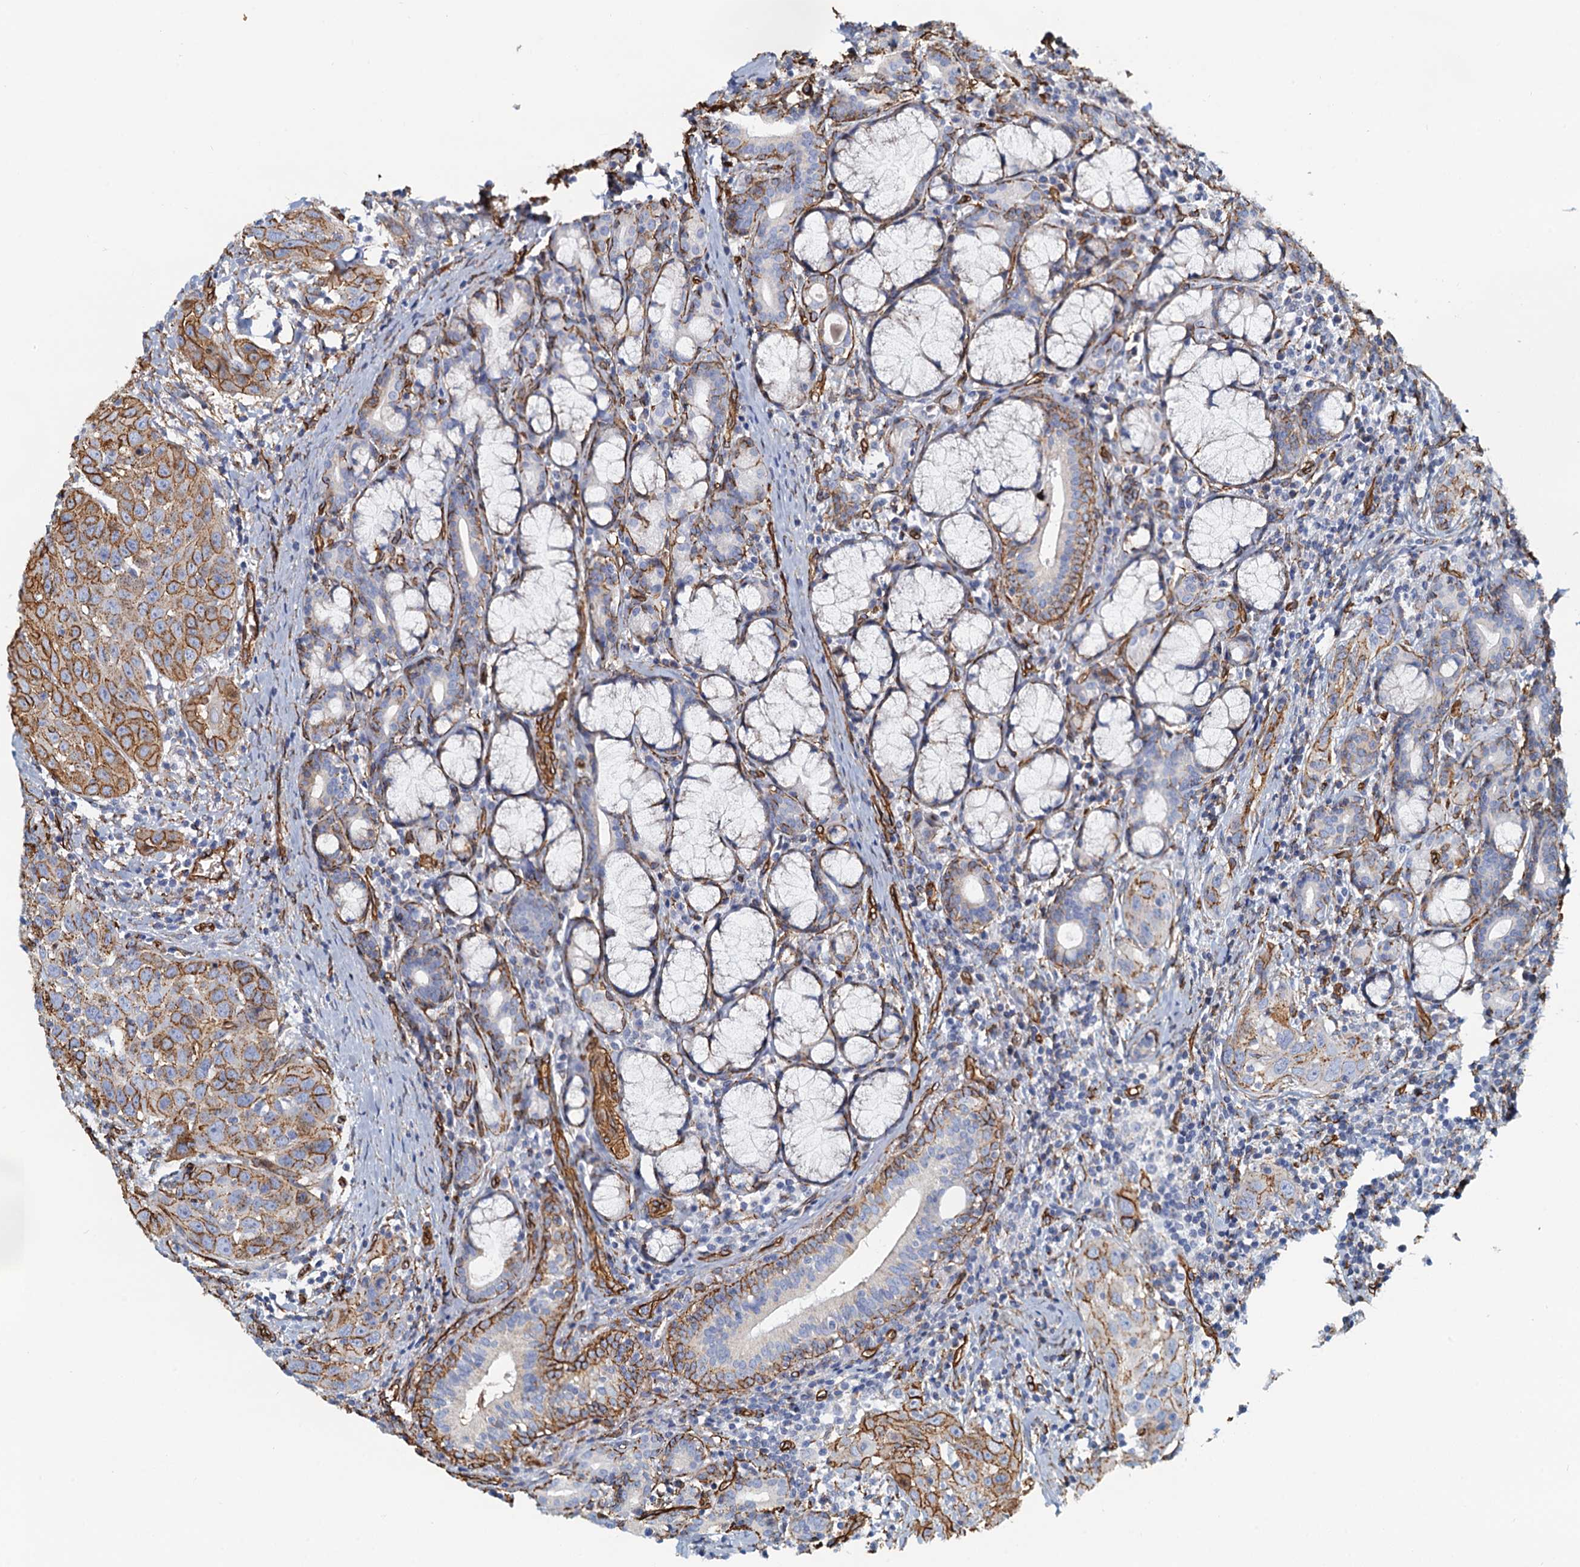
{"staining": {"intensity": "moderate", "quantity": ">75%", "location": "cytoplasmic/membranous"}, "tissue": "head and neck cancer", "cell_type": "Tumor cells", "image_type": "cancer", "snomed": [{"axis": "morphology", "description": "Squamous cell carcinoma, NOS"}, {"axis": "topography", "description": "Oral tissue"}, {"axis": "topography", "description": "Head-Neck"}], "caption": "Moderate cytoplasmic/membranous positivity for a protein is seen in about >75% of tumor cells of head and neck squamous cell carcinoma using IHC.", "gene": "DGKG", "patient": {"sex": "female", "age": 50}}